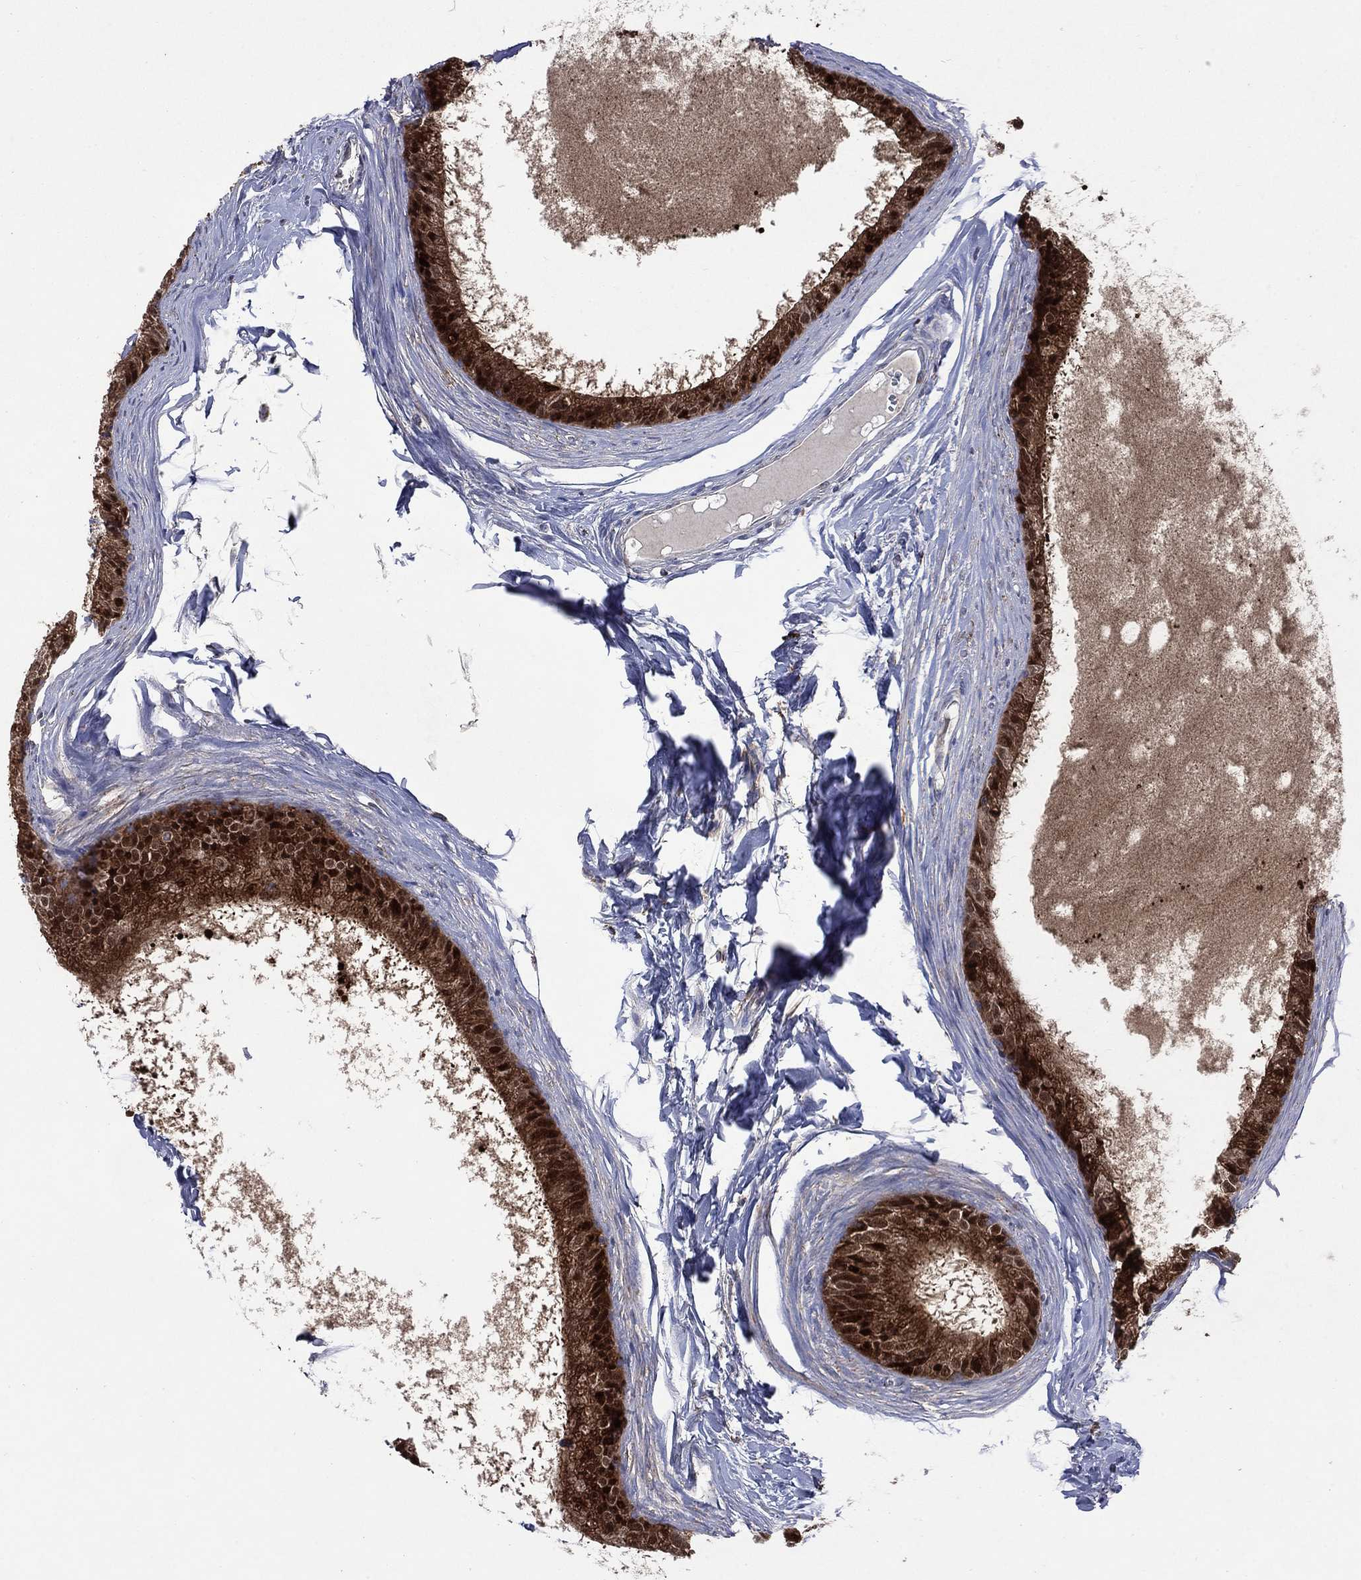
{"staining": {"intensity": "strong", "quantity": ">75%", "location": "cytoplasmic/membranous,nuclear"}, "tissue": "epididymis", "cell_type": "Glandular cells", "image_type": "normal", "snomed": [{"axis": "morphology", "description": "Normal tissue, NOS"}, {"axis": "topography", "description": "Epididymis"}], "caption": "Immunohistochemical staining of benign epididymis reveals high levels of strong cytoplasmic/membranous,nuclear positivity in approximately >75% of glandular cells.", "gene": "DPH1", "patient": {"sex": "male", "age": 51}}